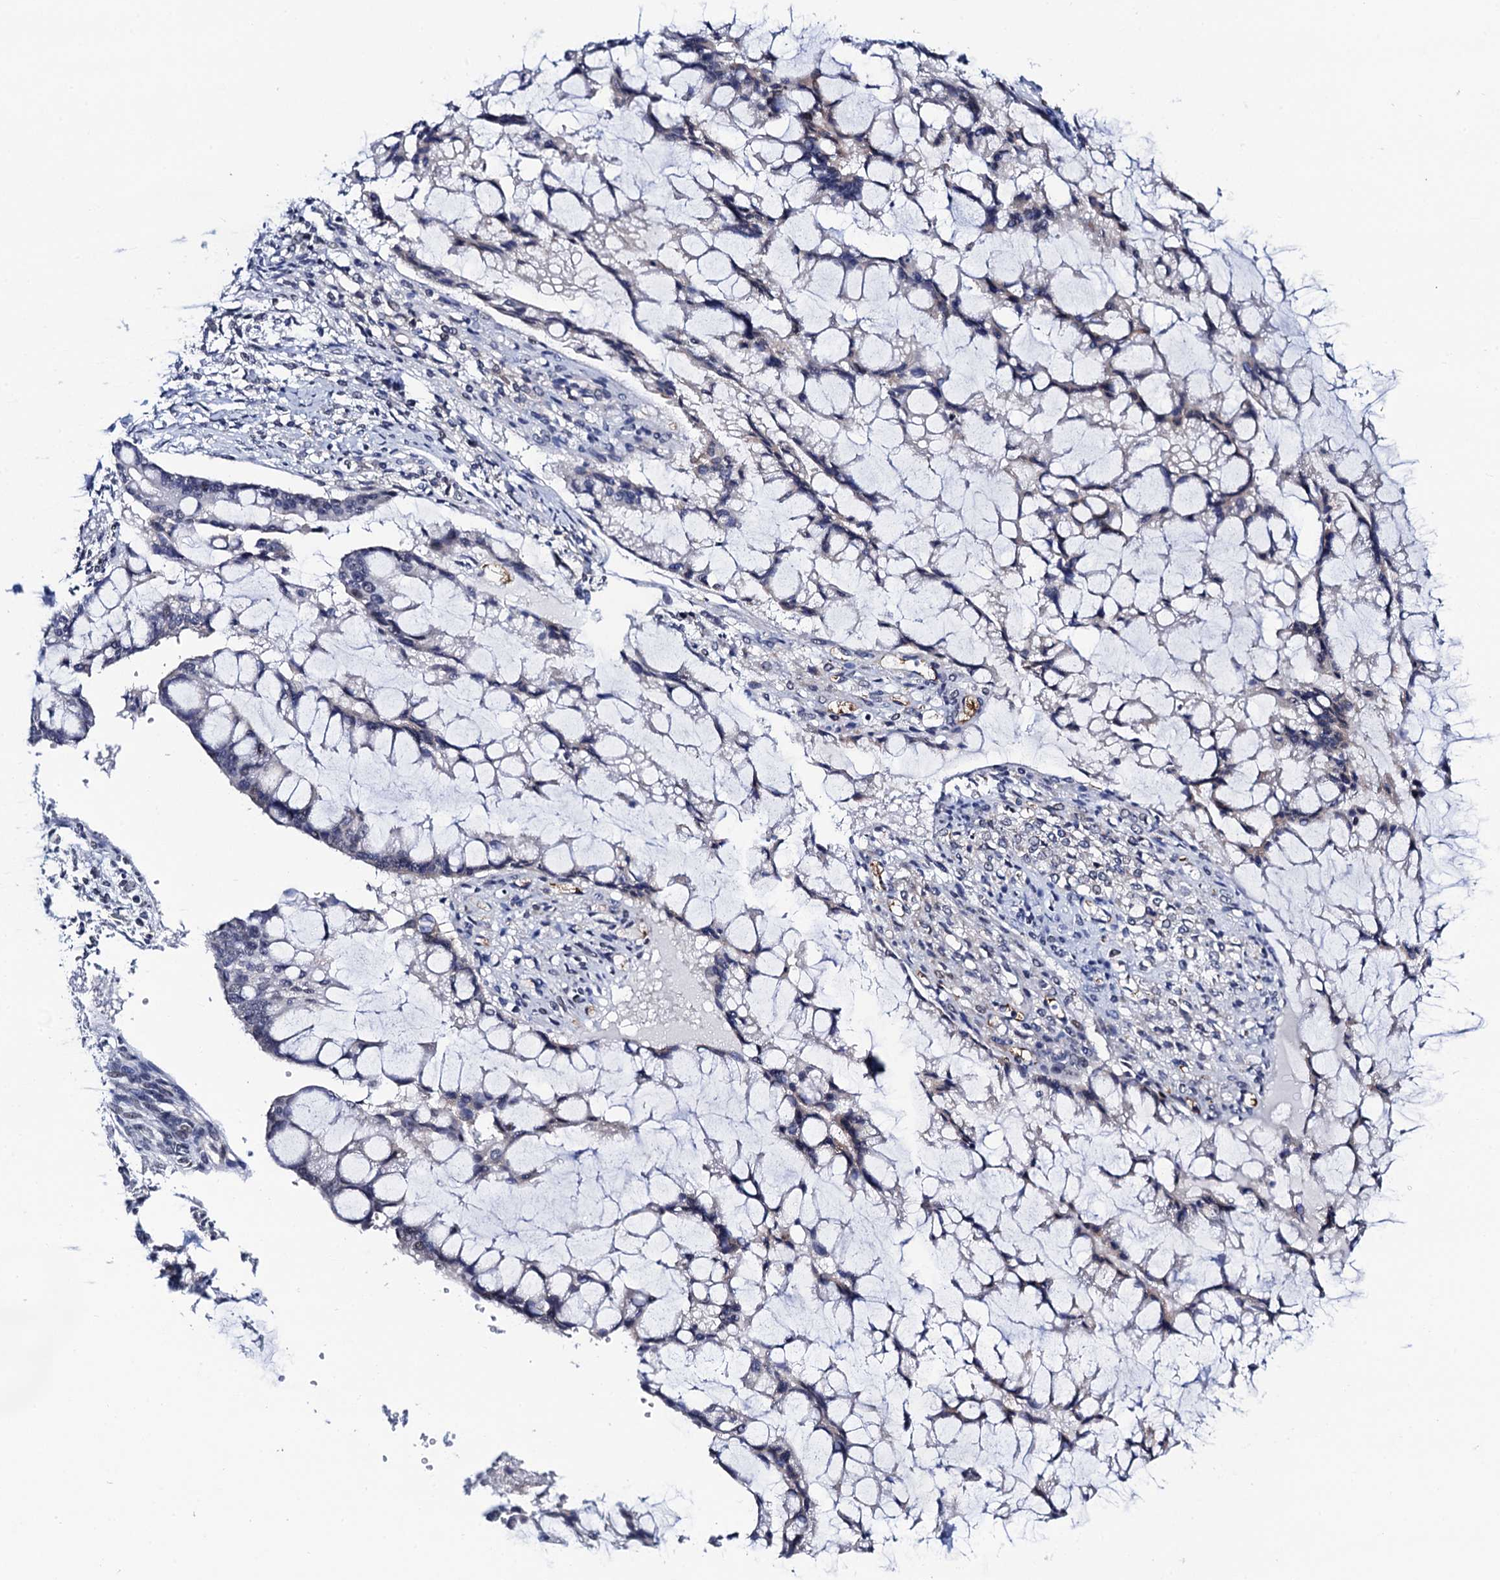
{"staining": {"intensity": "negative", "quantity": "none", "location": "none"}, "tissue": "ovarian cancer", "cell_type": "Tumor cells", "image_type": "cancer", "snomed": [{"axis": "morphology", "description": "Cystadenocarcinoma, mucinous, NOS"}, {"axis": "topography", "description": "Ovary"}], "caption": "Tumor cells show no significant staining in ovarian mucinous cystadenocarcinoma.", "gene": "C16orf87", "patient": {"sex": "female", "age": 73}}